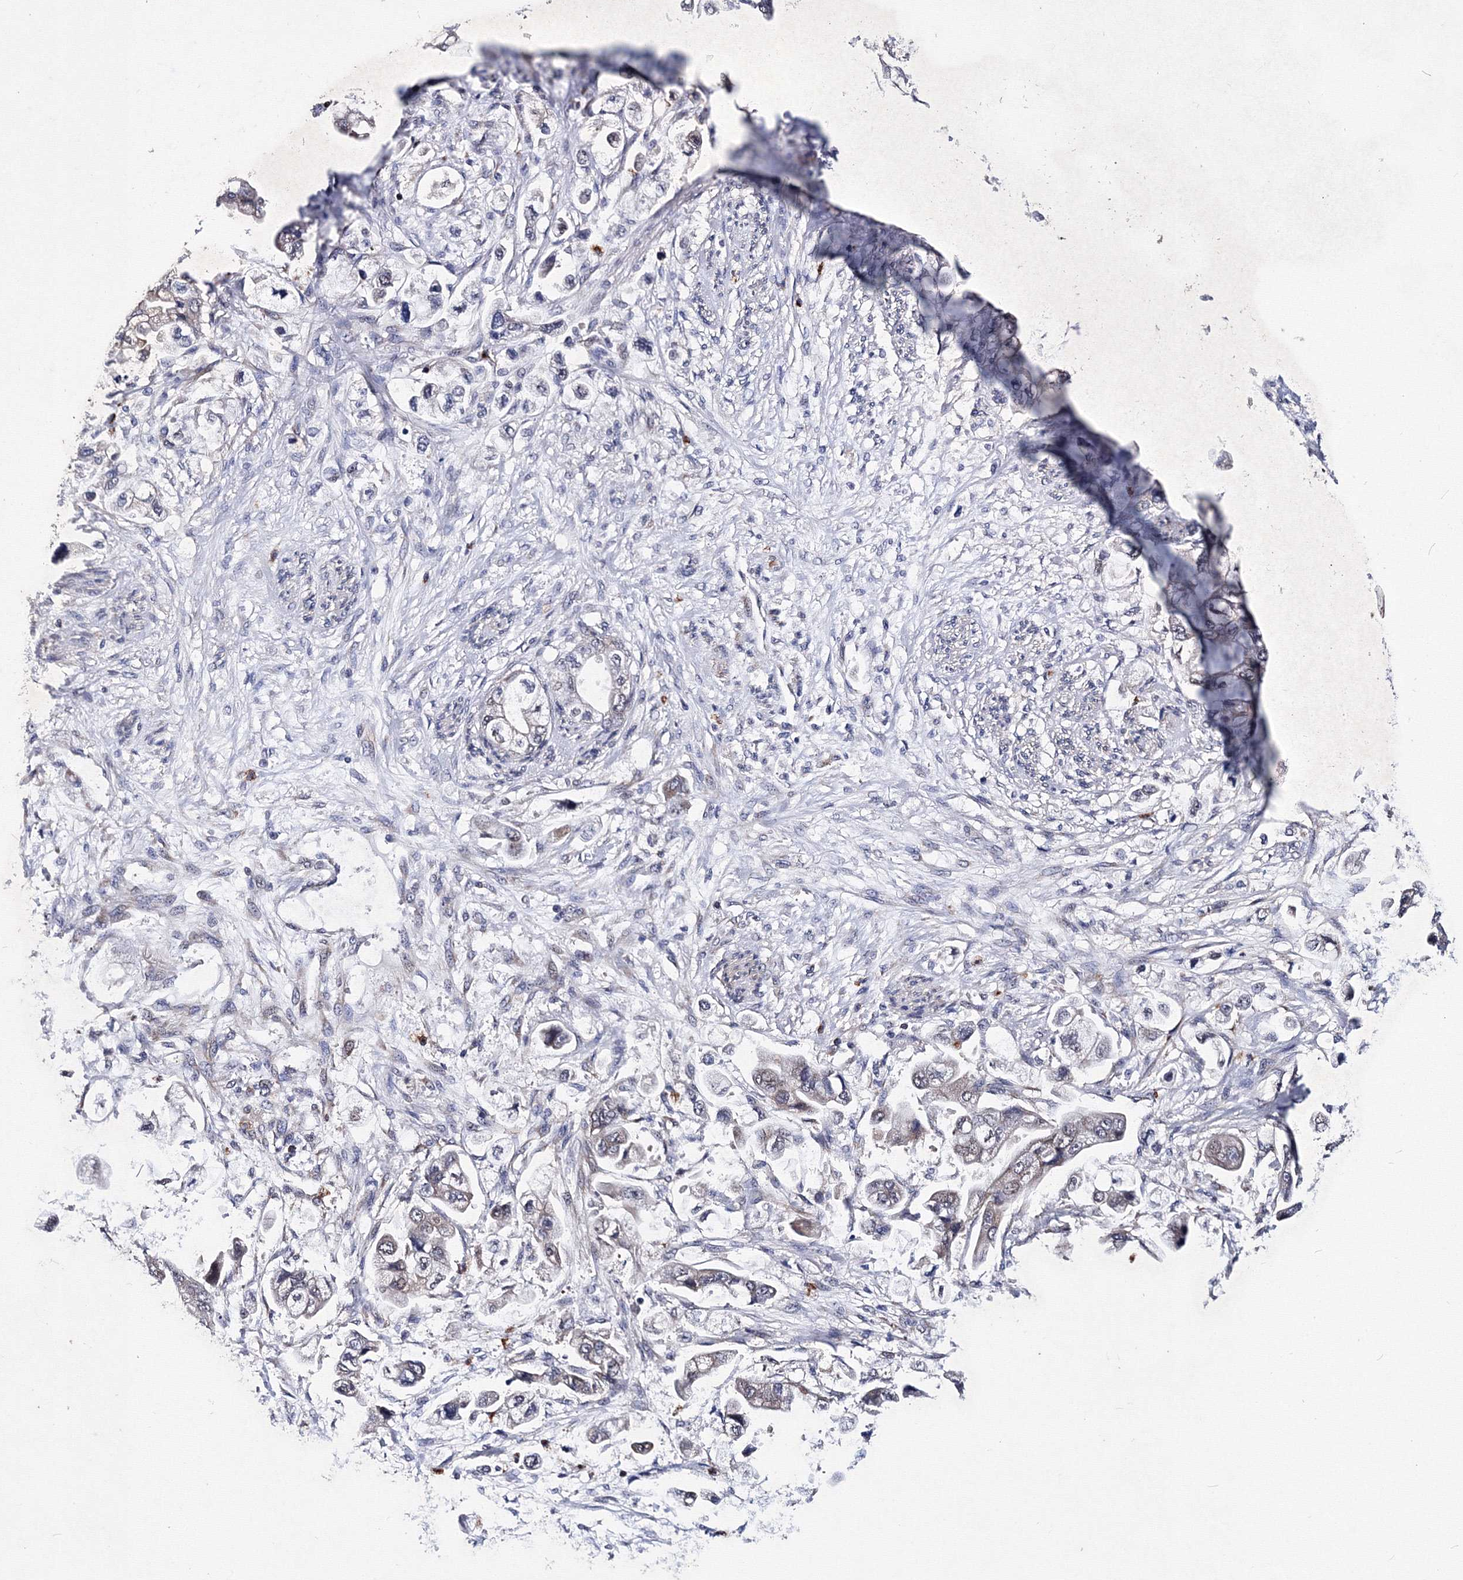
{"staining": {"intensity": "negative", "quantity": "none", "location": "none"}, "tissue": "stomach cancer", "cell_type": "Tumor cells", "image_type": "cancer", "snomed": [{"axis": "morphology", "description": "Adenocarcinoma, NOS"}, {"axis": "topography", "description": "Stomach"}], "caption": "Tumor cells are negative for brown protein staining in stomach cancer.", "gene": "PHYKPL", "patient": {"sex": "male", "age": 62}}